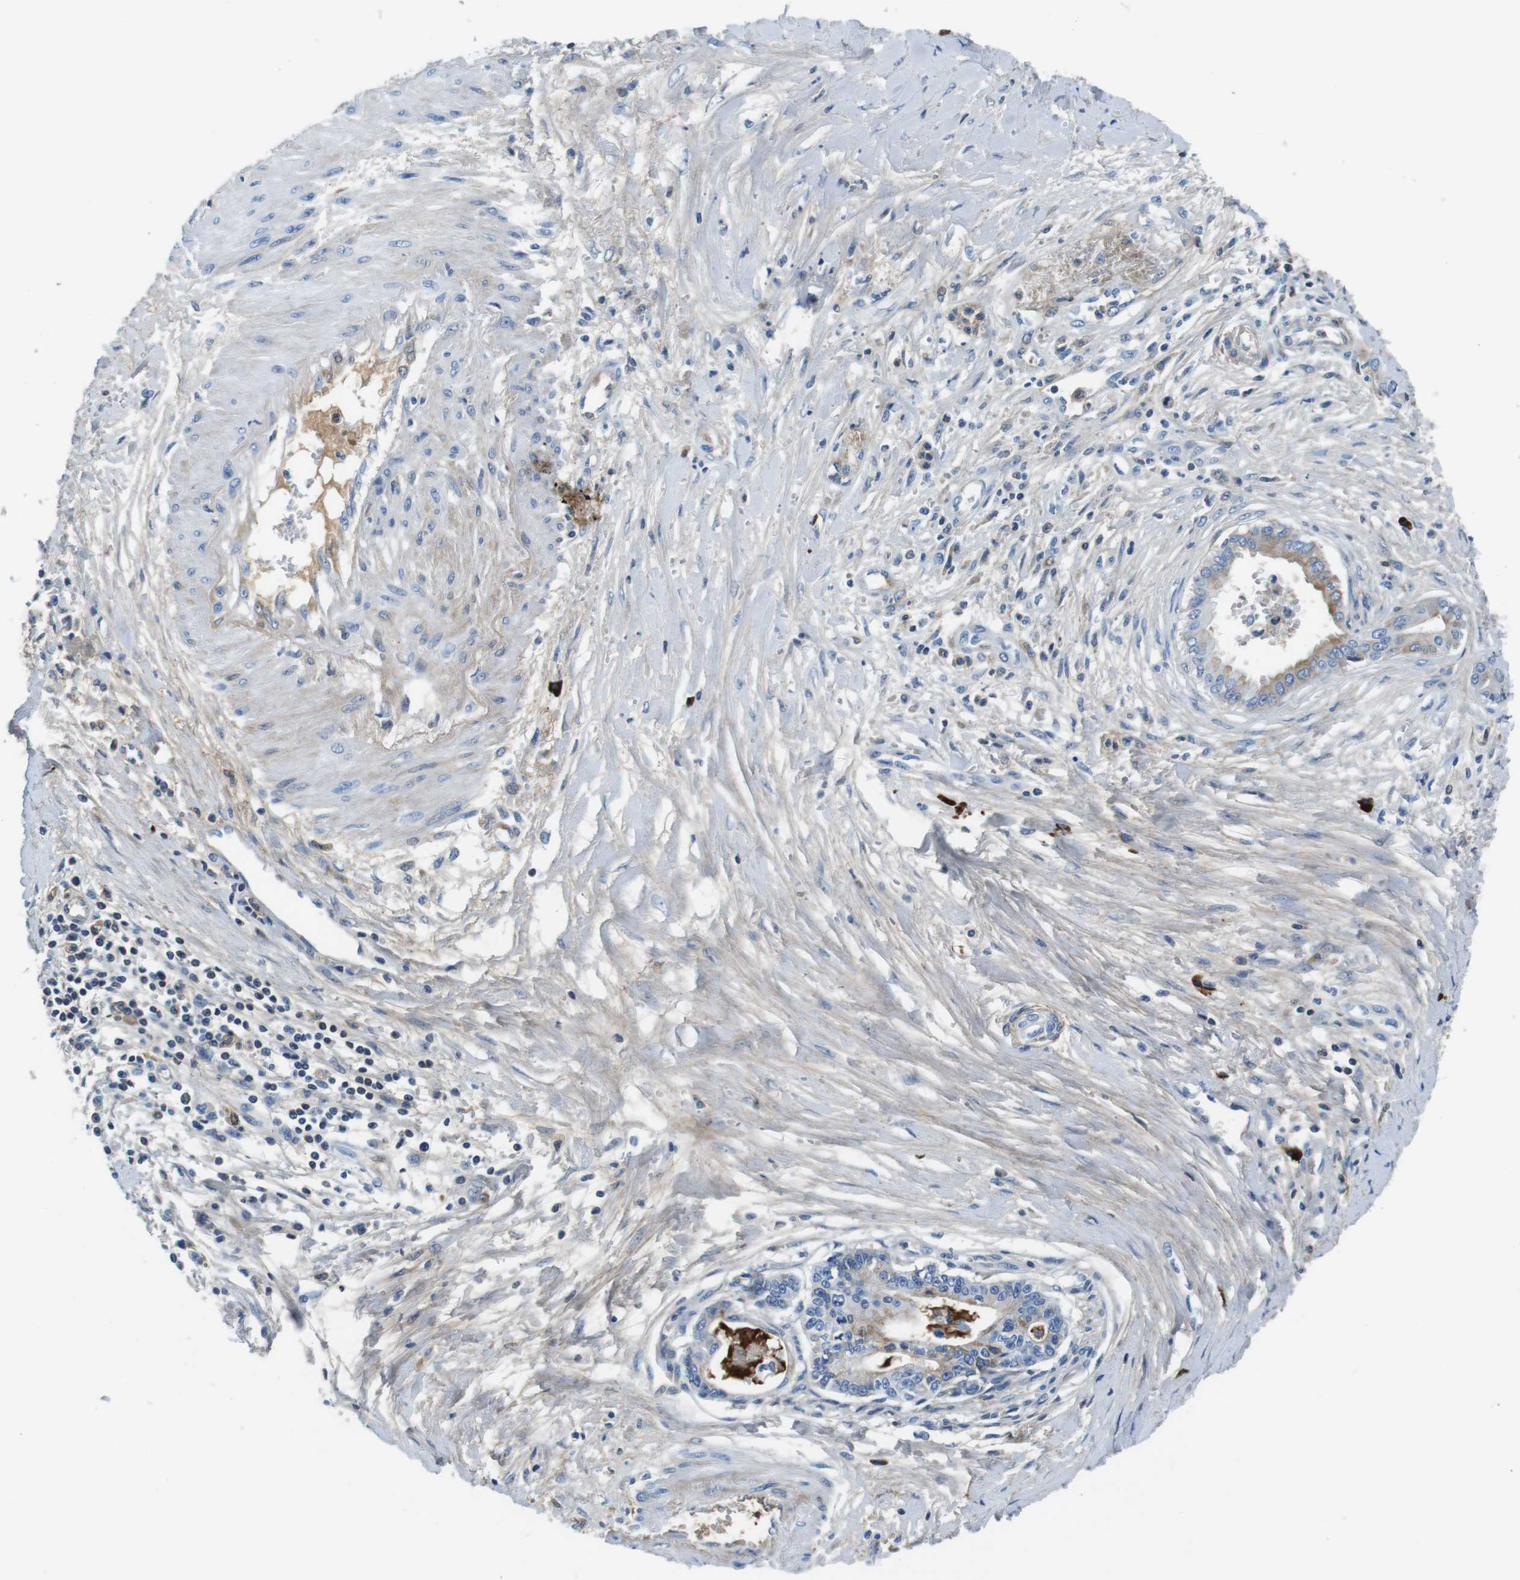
{"staining": {"intensity": "negative", "quantity": "none", "location": "none"}, "tissue": "pancreatic cancer", "cell_type": "Tumor cells", "image_type": "cancer", "snomed": [{"axis": "morphology", "description": "Adenocarcinoma, NOS"}, {"axis": "topography", "description": "Pancreas"}], "caption": "High magnification brightfield microscopy of pancreatic adenocarcinoma stained with DAB (brown) and counterstained with hematoxylin (blue): tumor cells show no significant staining.", "gene": "IGKC", "patient": {"sex": "male", "age": 56}}